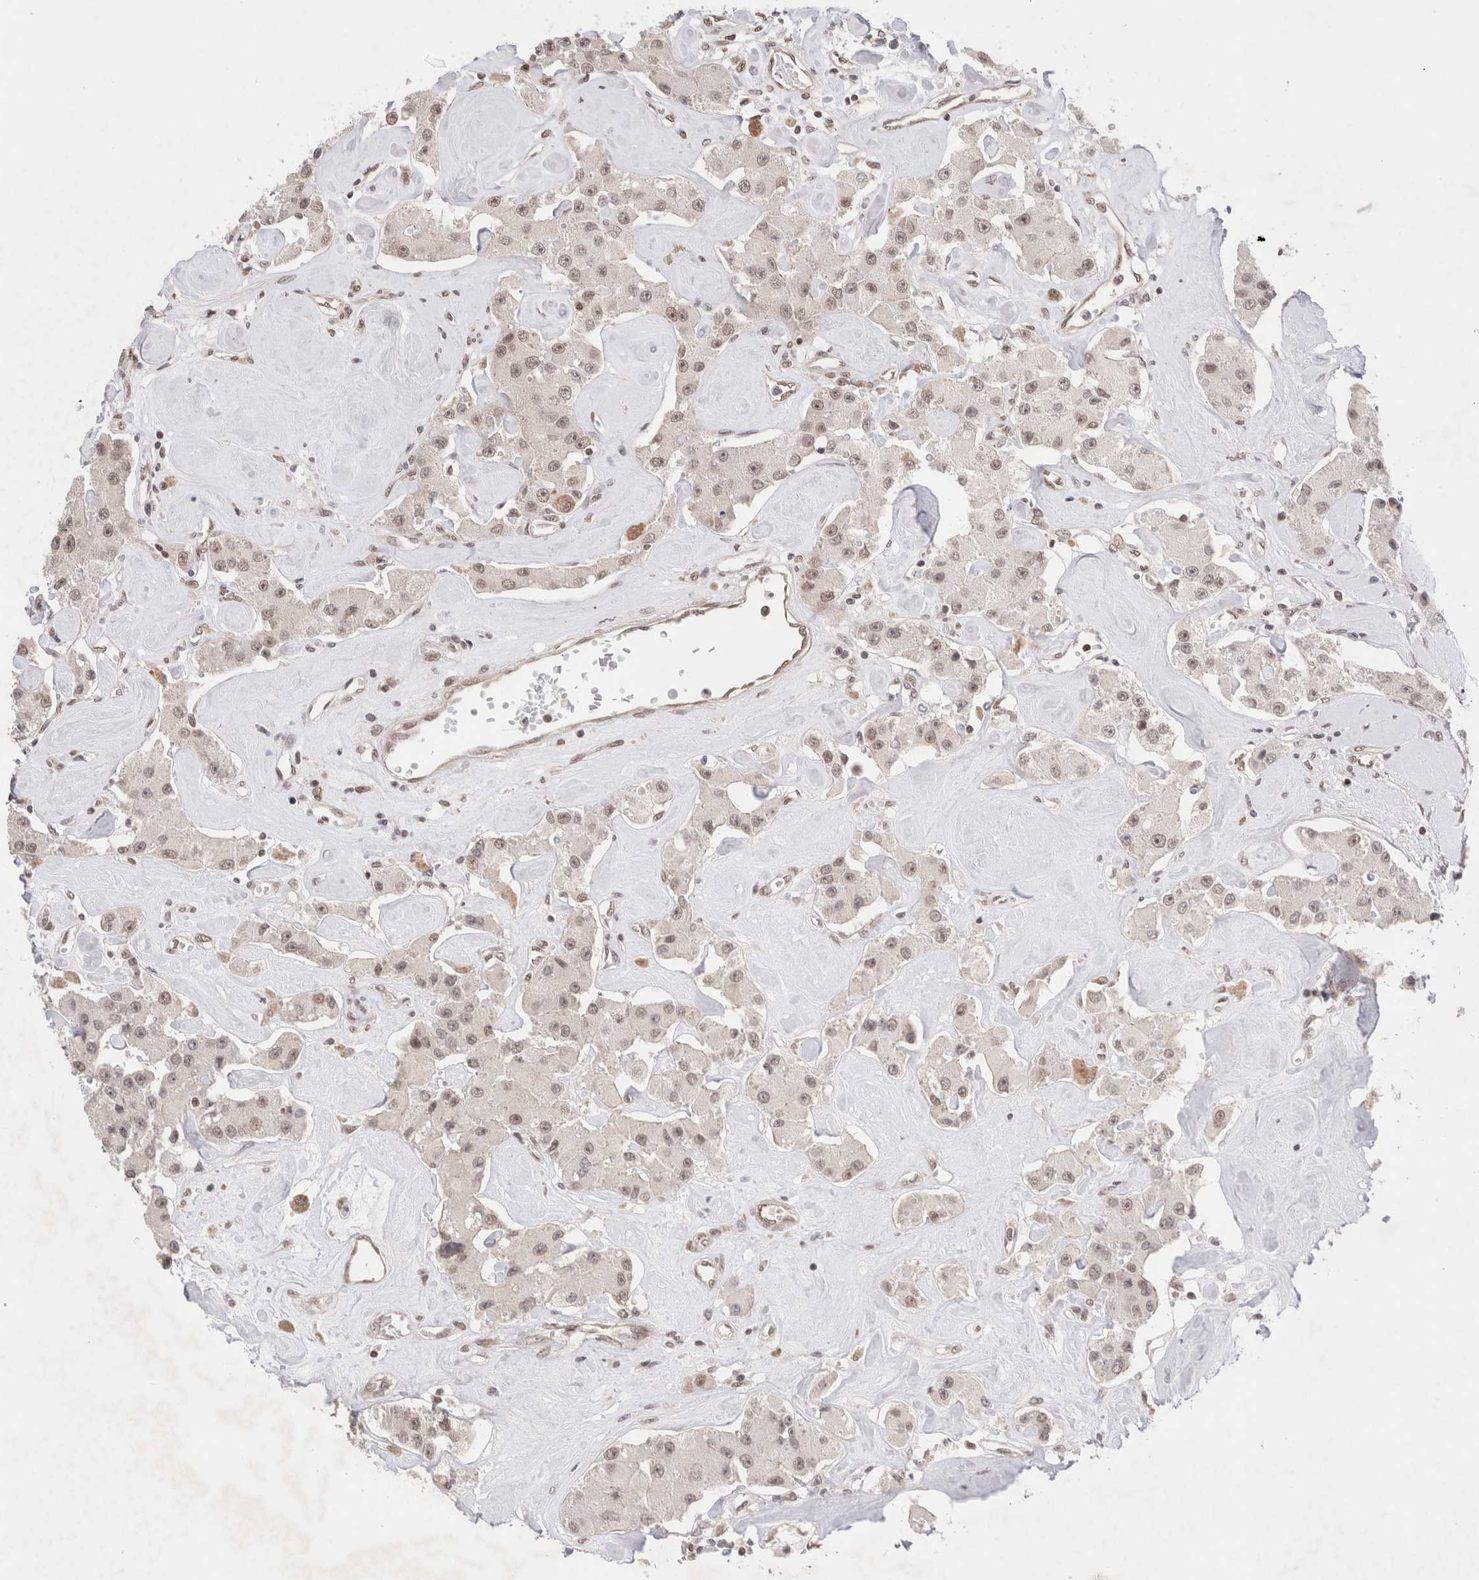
{"staining": {"intensity": "weak", "quantity": ">75%", "location": "nuclear"}, "tissue": "carcinoid", "cell_type": "Tumor cells", "image_type": "cancer", "snomed": [{"axis": "morphology", "description": "Carcinoid, malignant, NOS"}, {"axis": "topography", "description": "Pancreas"}], "caption": "Carcinoid stained with a brown dye exhibits weak nuclear positive positivity in approximately >75% of tumor cells.", "gene": "GATAD2A", "patient": {"sex": "male", "age": 41}}